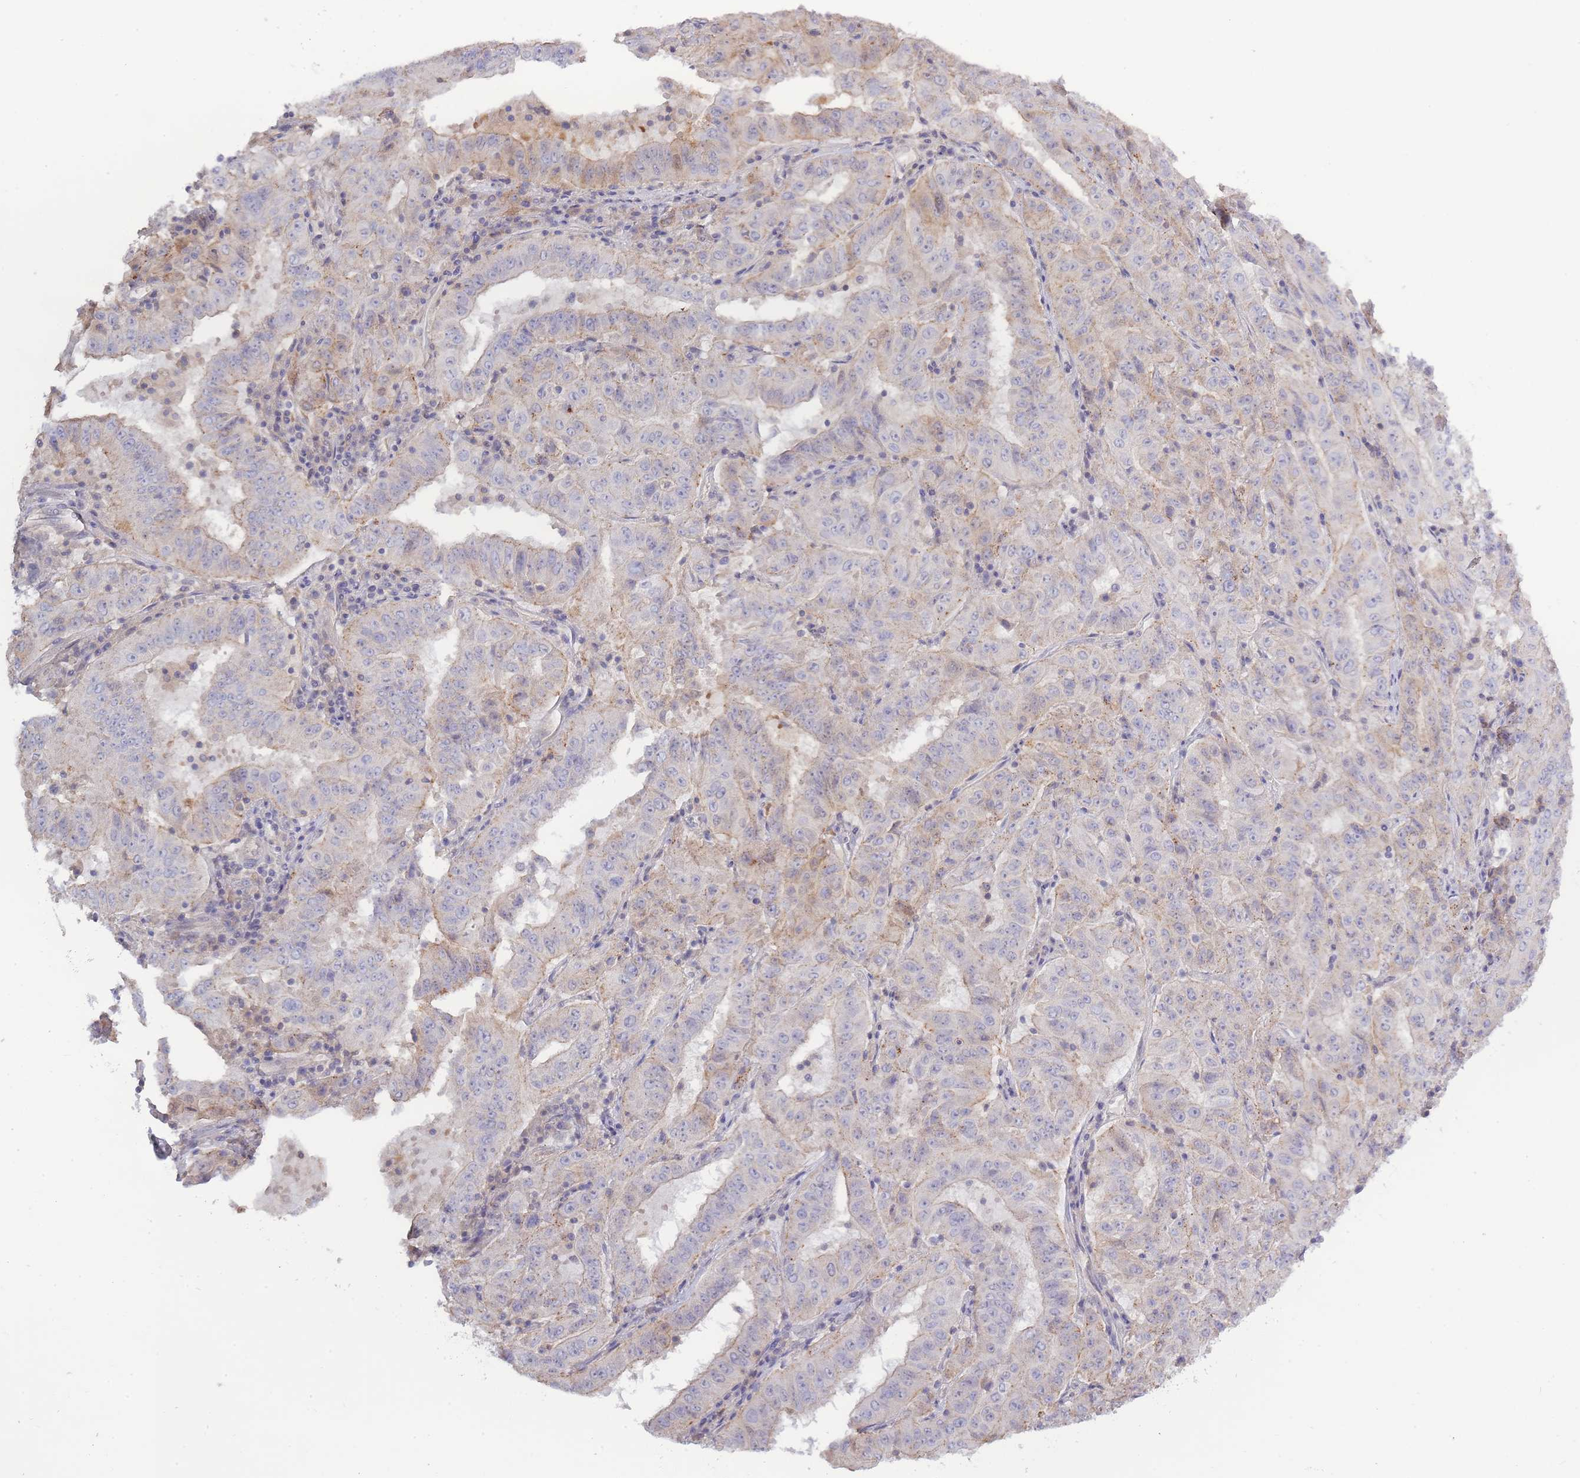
{"staining": {"intensity": "weak", "quantity": "<25%", "location": "cytoplasmic/membranous"}, "tissue": "pancreatic cancer", "cell_type": "Tumor cells", "image_type": "cancer", "snomed": [{"axis": "morphology", "description": "Adenocarcinoma, NOS"}, {"axis": "topography", "description": "Pancreas"}], "caption": "Immunohistochemistry (IHC) image of human adenocarcinoma (pancreatic) stained for a protein (brown), which demonstrates no positivity in tumor cells.", "gene": "SPHKAP", "patient": {"sex": "male", "age": 63}}